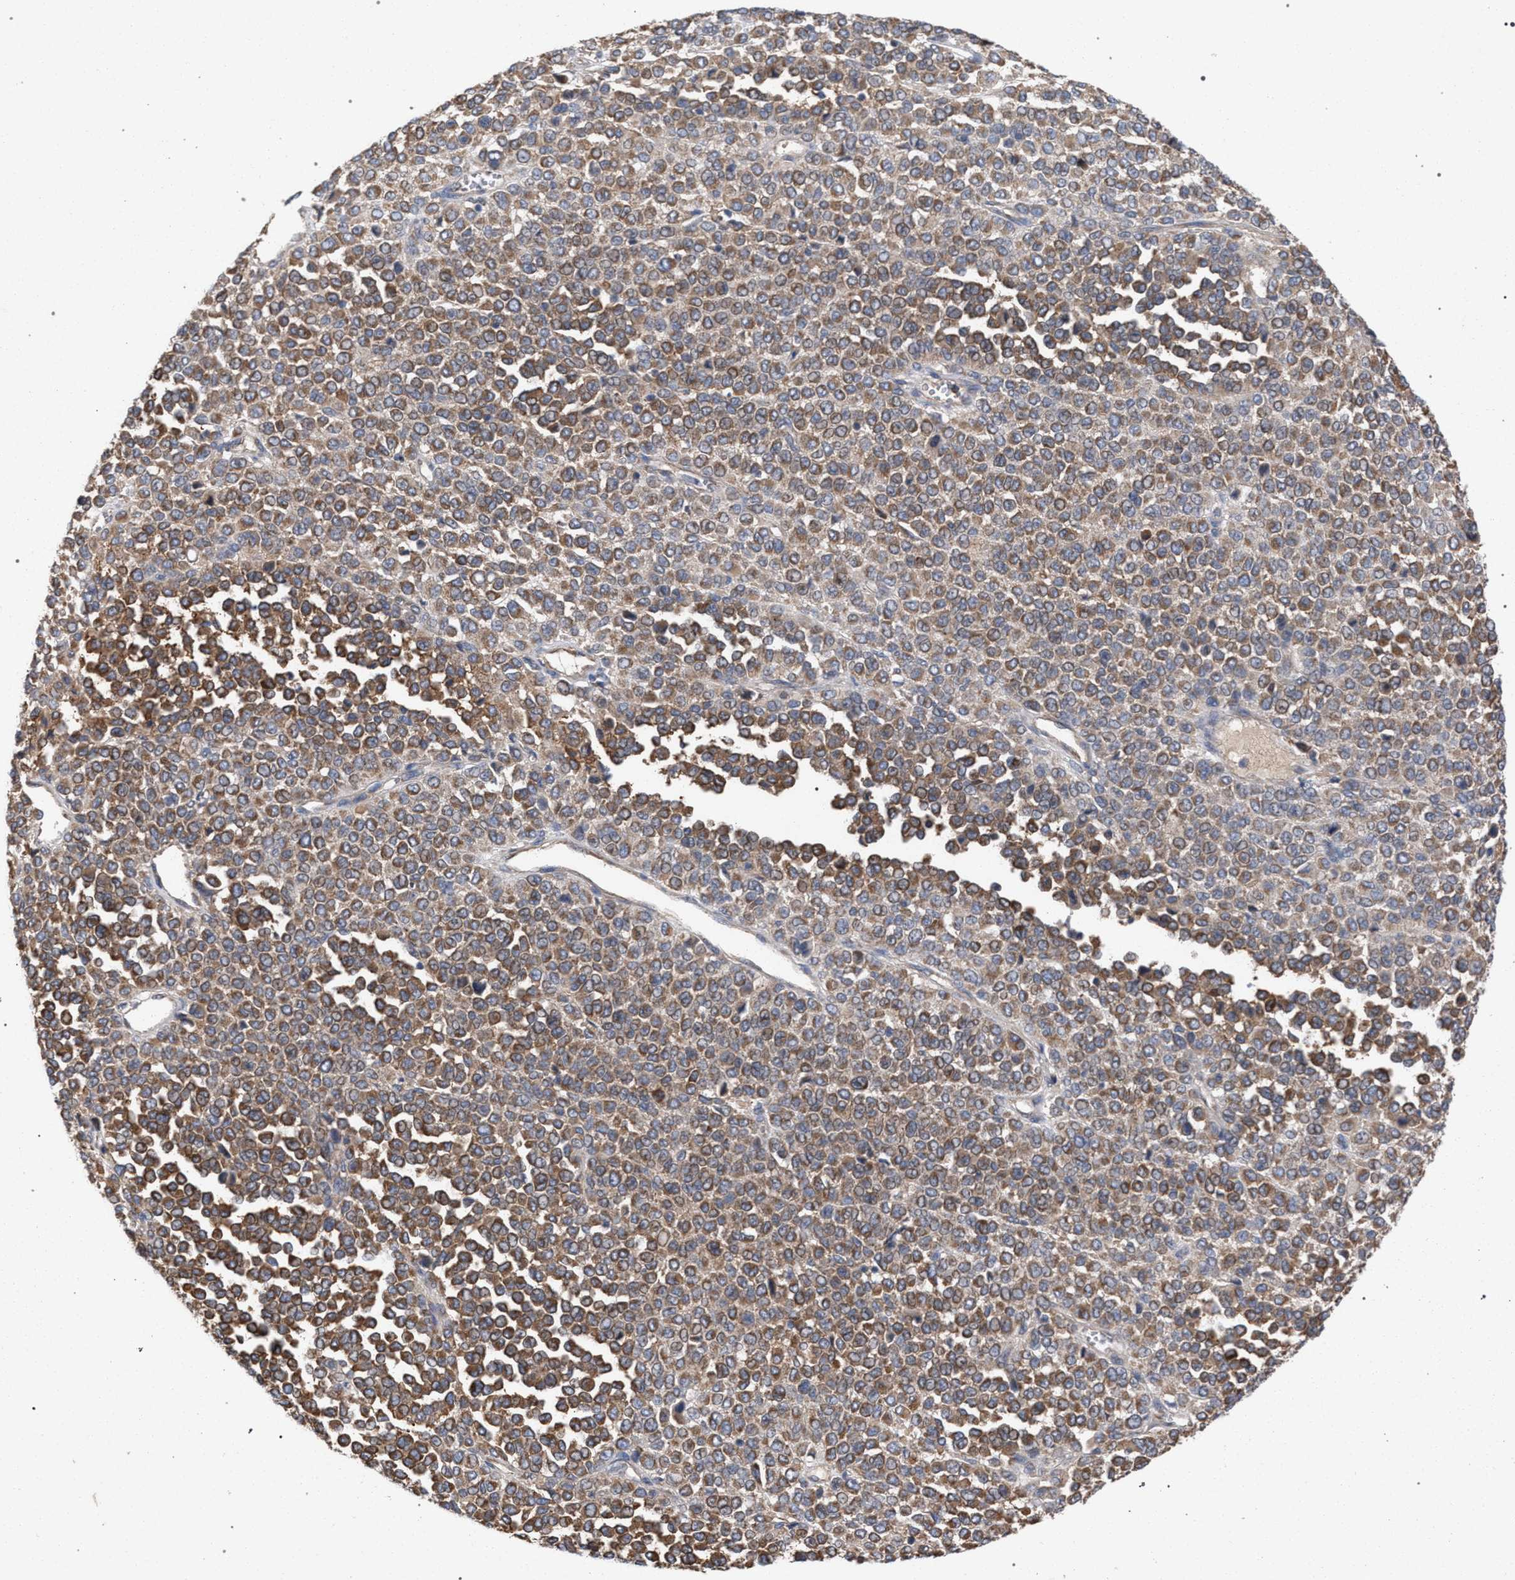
{"staining": {"intensity": "weak", "quantity": ">75%", "location": "cytoplasmic/membranous"}, "tissue": "melanoma", "cell_type": "Tumor cells", "image_type": "cancer", "snomed": [{"axis": "morphology", "description": "Malignant melanoma, Metastatic site"}, {"axis": "topography", "description": "Pancreas"}], "caption": "Approximately >75% of tumor cells in melanoma demonstrate weak cytoplasmic/membranous protein staining as visualized by brown immunohistochemical staining.", "gene": "BCL2L12", "patient": {"sex": "female", "age": 30}}